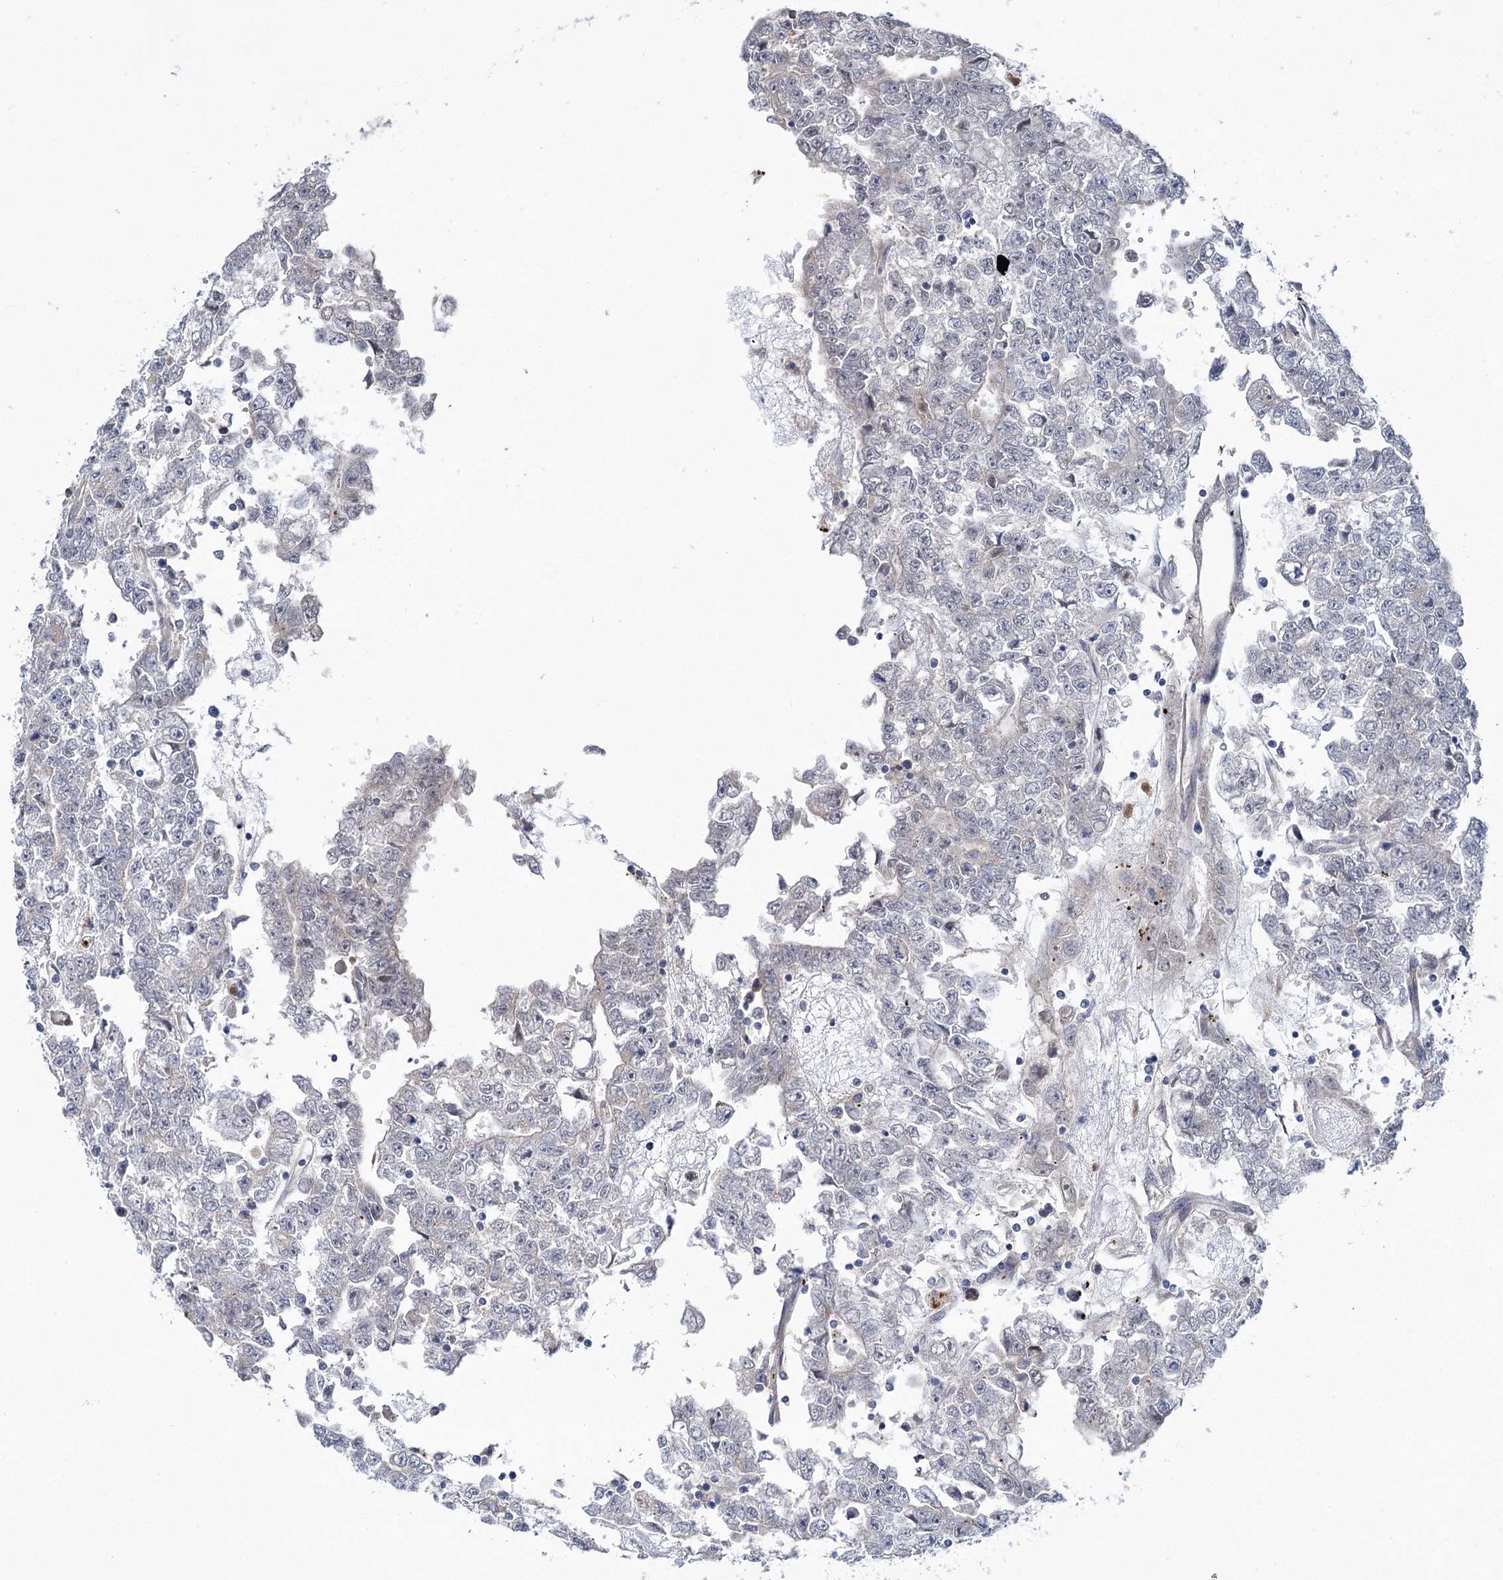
{"staining": {"intensity": "negative", "quantity": "none", "location": "none"}, "tissue": "testis cancer", "cell_type": "Tumor cells", "image_type": "cancer", "snomed": [{"axis": "morphology", "description": "Carcinoma, Embryonal, NOS"}, {"axis": "topography", "description": "Testis"}], "caption": "Testis embryonal carcinoma stained for a protein using immunohistochemistry exhibits no expression tumor cells.", "gene": "PTPN3", "patient": {"sex": "male", "age": 25}}